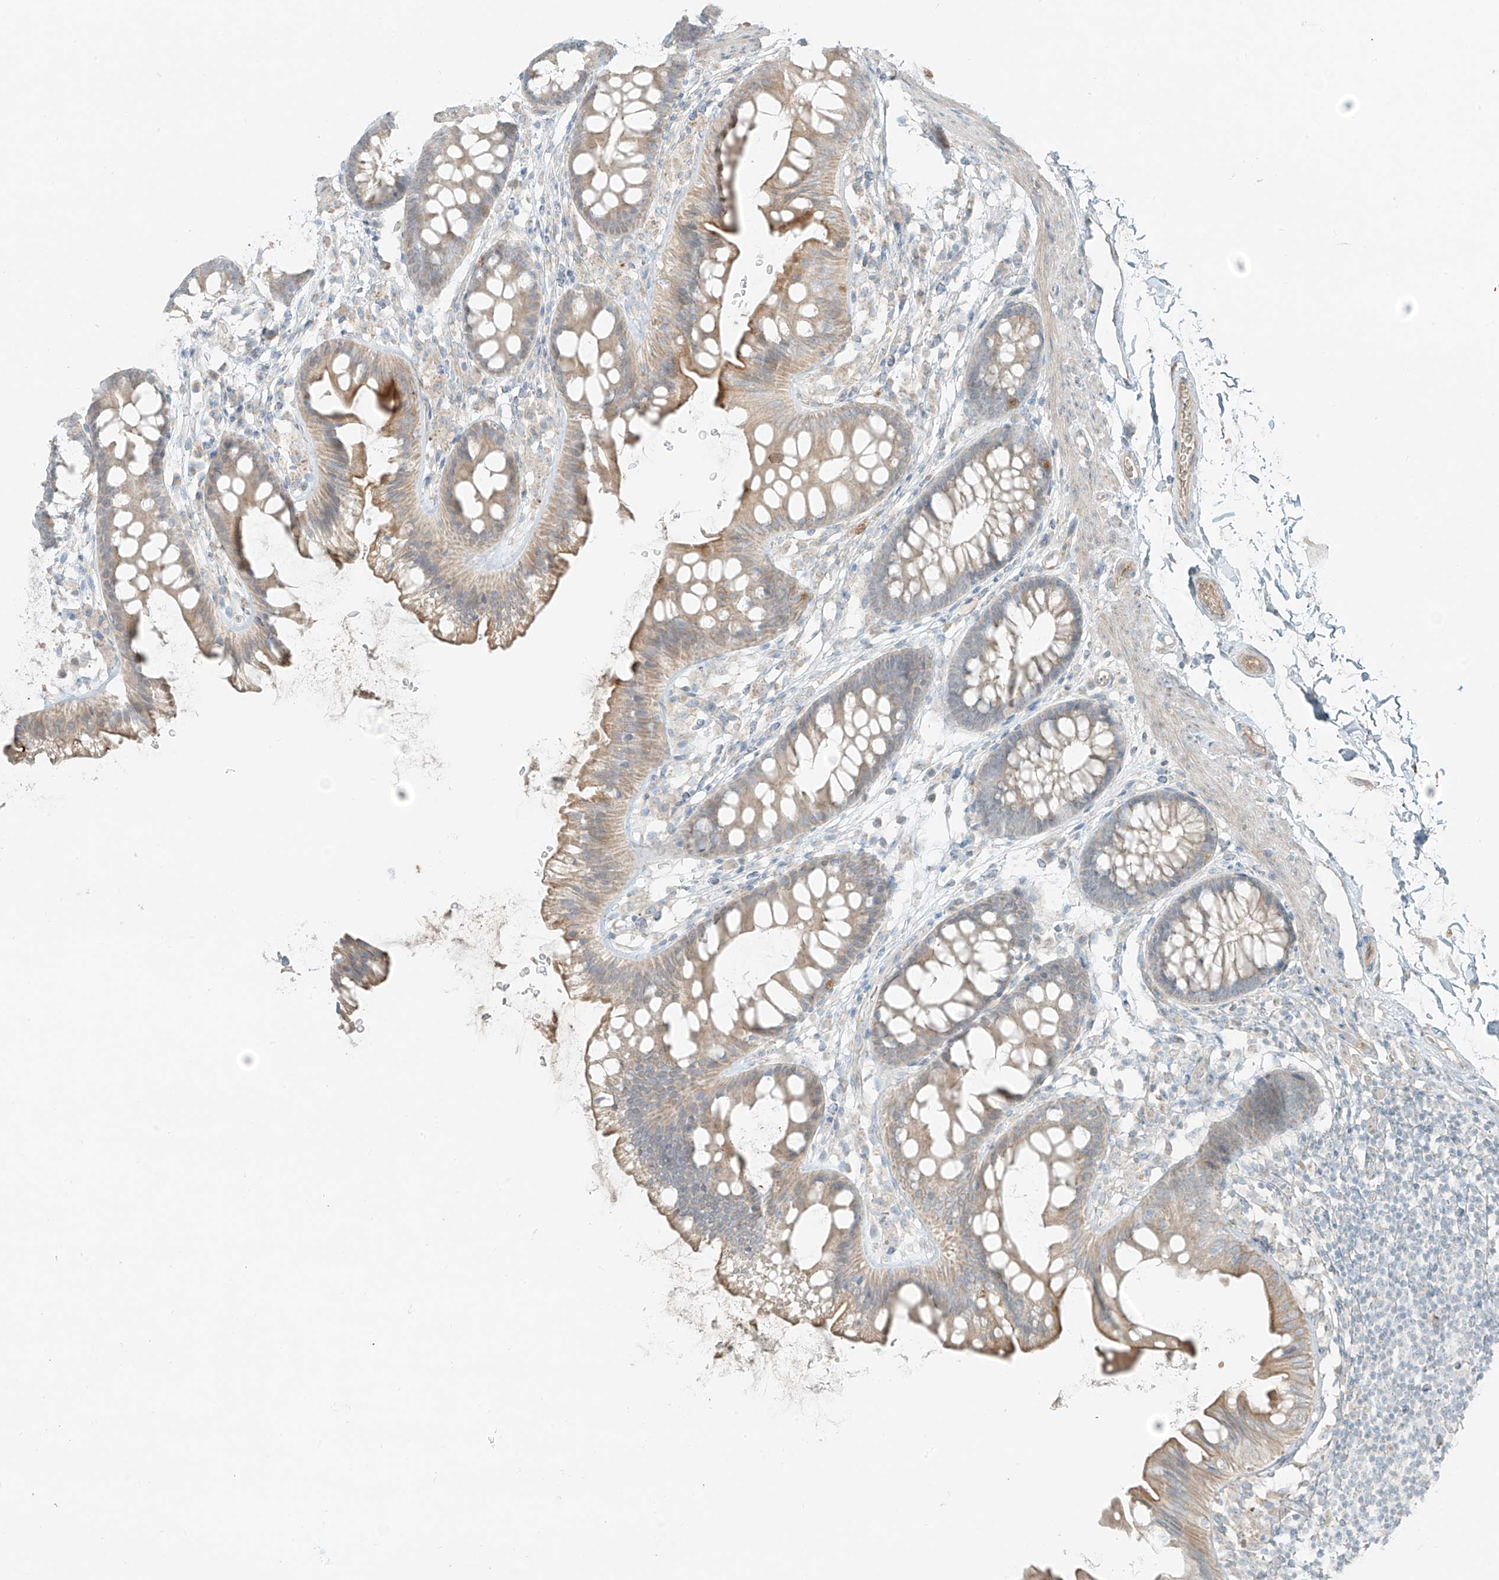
{"staining": {"intensity": "moderate", "quantity": "25%-75%", "location": "cytoplasmic/membranous"}, "tissue": "colon", "cell_type": "Endothelial cells", "image_type": "normal", "snomed": [{"axis": "morphology", "description": "Normal tissue, NOS"}, {"axis": "topography", "description": "Colon"}], "caption": "Protein positivity by immunohistochemistry reveals moderate cytoplasmic/membranous positivity in about 25%-75% of endothelial cells in normal colon.", "gene": "FSTL1", "patient": {"sex": "female", "age": 62}}